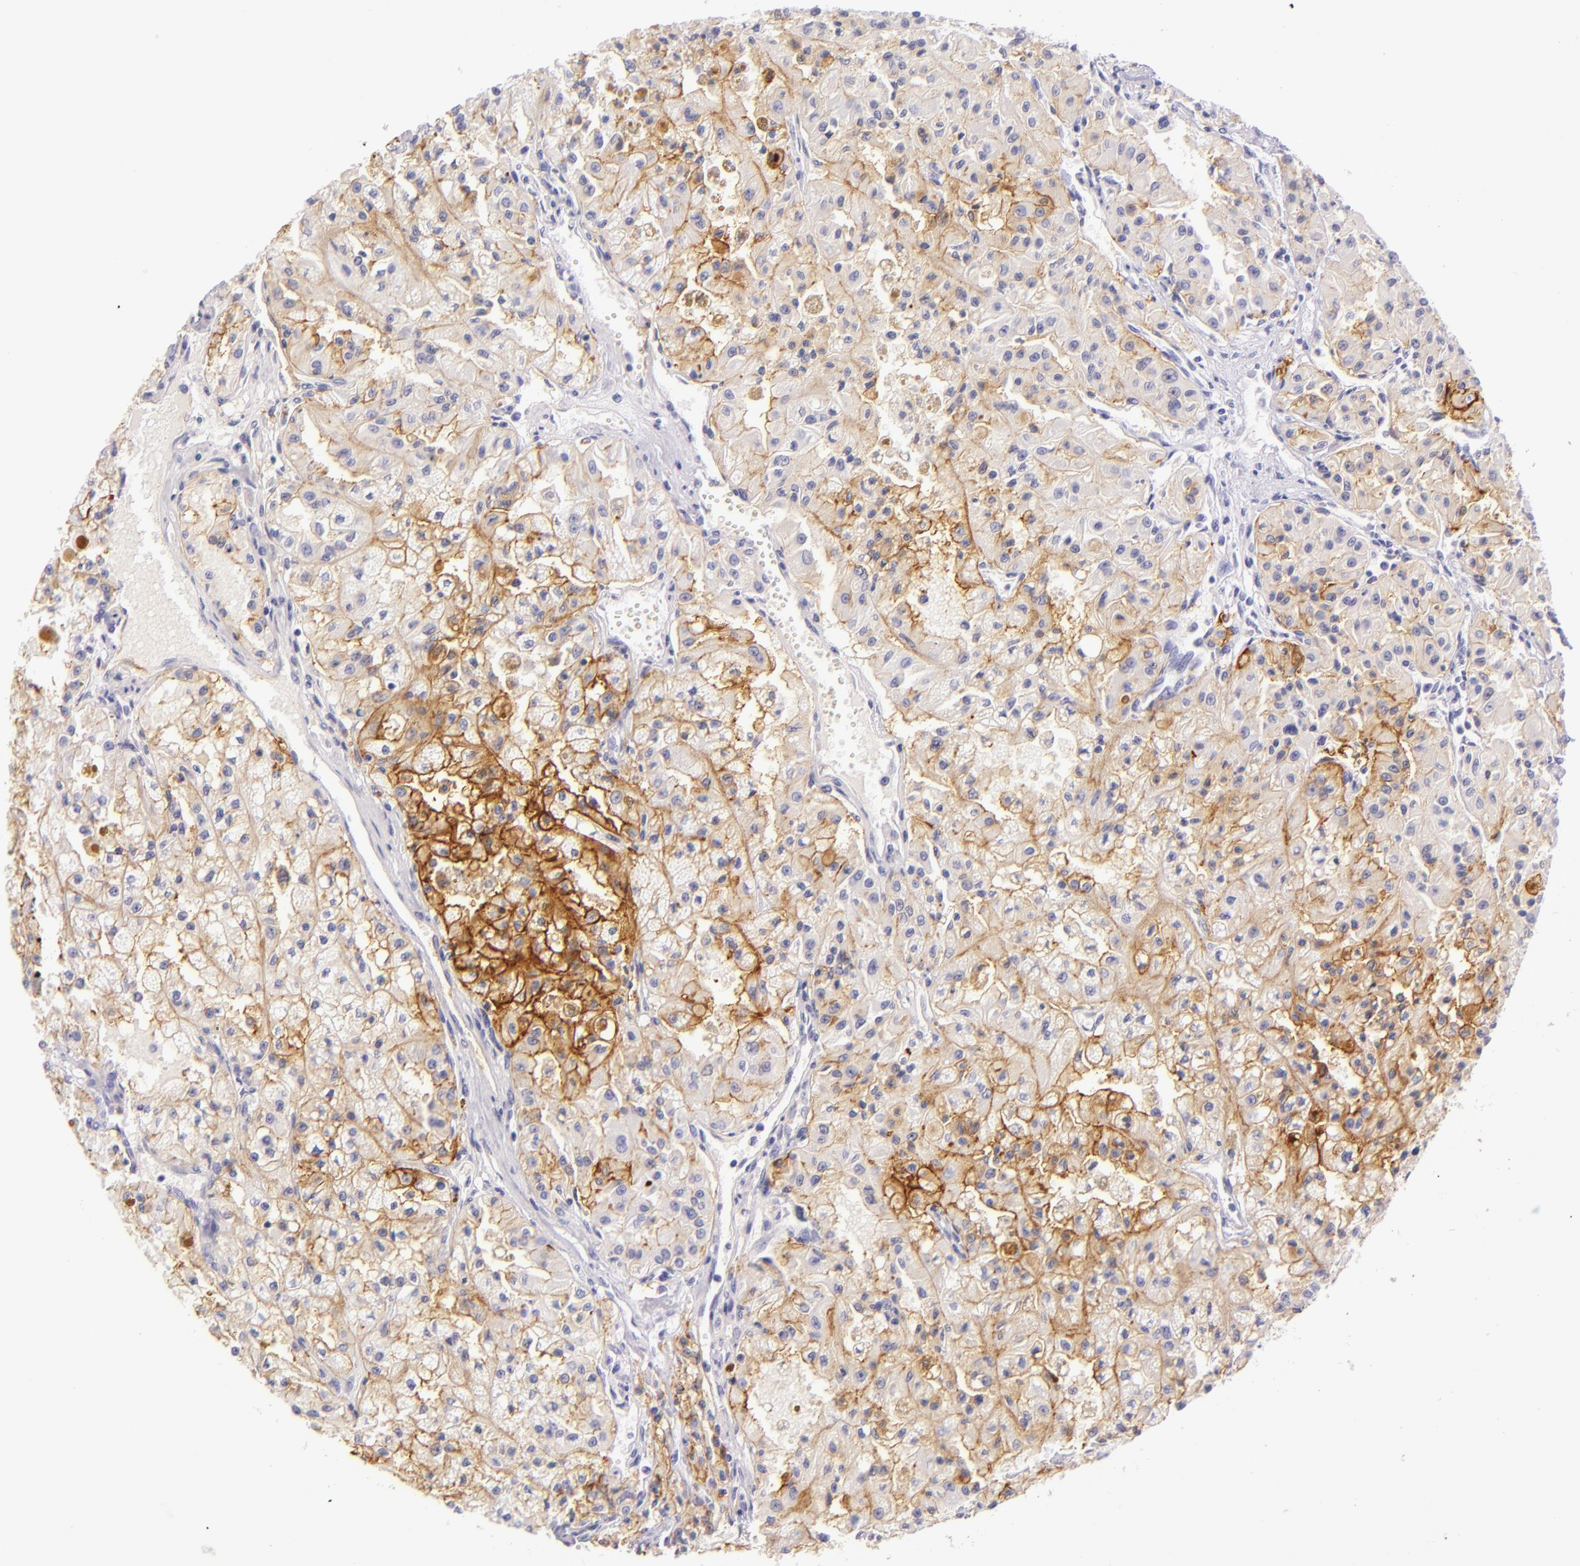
{"staining": {"intensity": "moderate", "quantity": "25%-75%", "location": "cytoplasmic/membranous"}, "tissue": "renal cancer", "cell_type": "Tumor cells", "image_type": "cancer", "snomed": [{"axis": "morphology", "description": "Adenocarcinoma, NOS"}, {"axis": "topography", "description": "Kidney"}], "caption": "Protein analysis of renal cancer tissue reveals moderate cytoplasmic/membranous staining in about 25%-75% of tumor cells.", "gene": "ICAM1", "patient": {"sex": "male", "age": 78}}